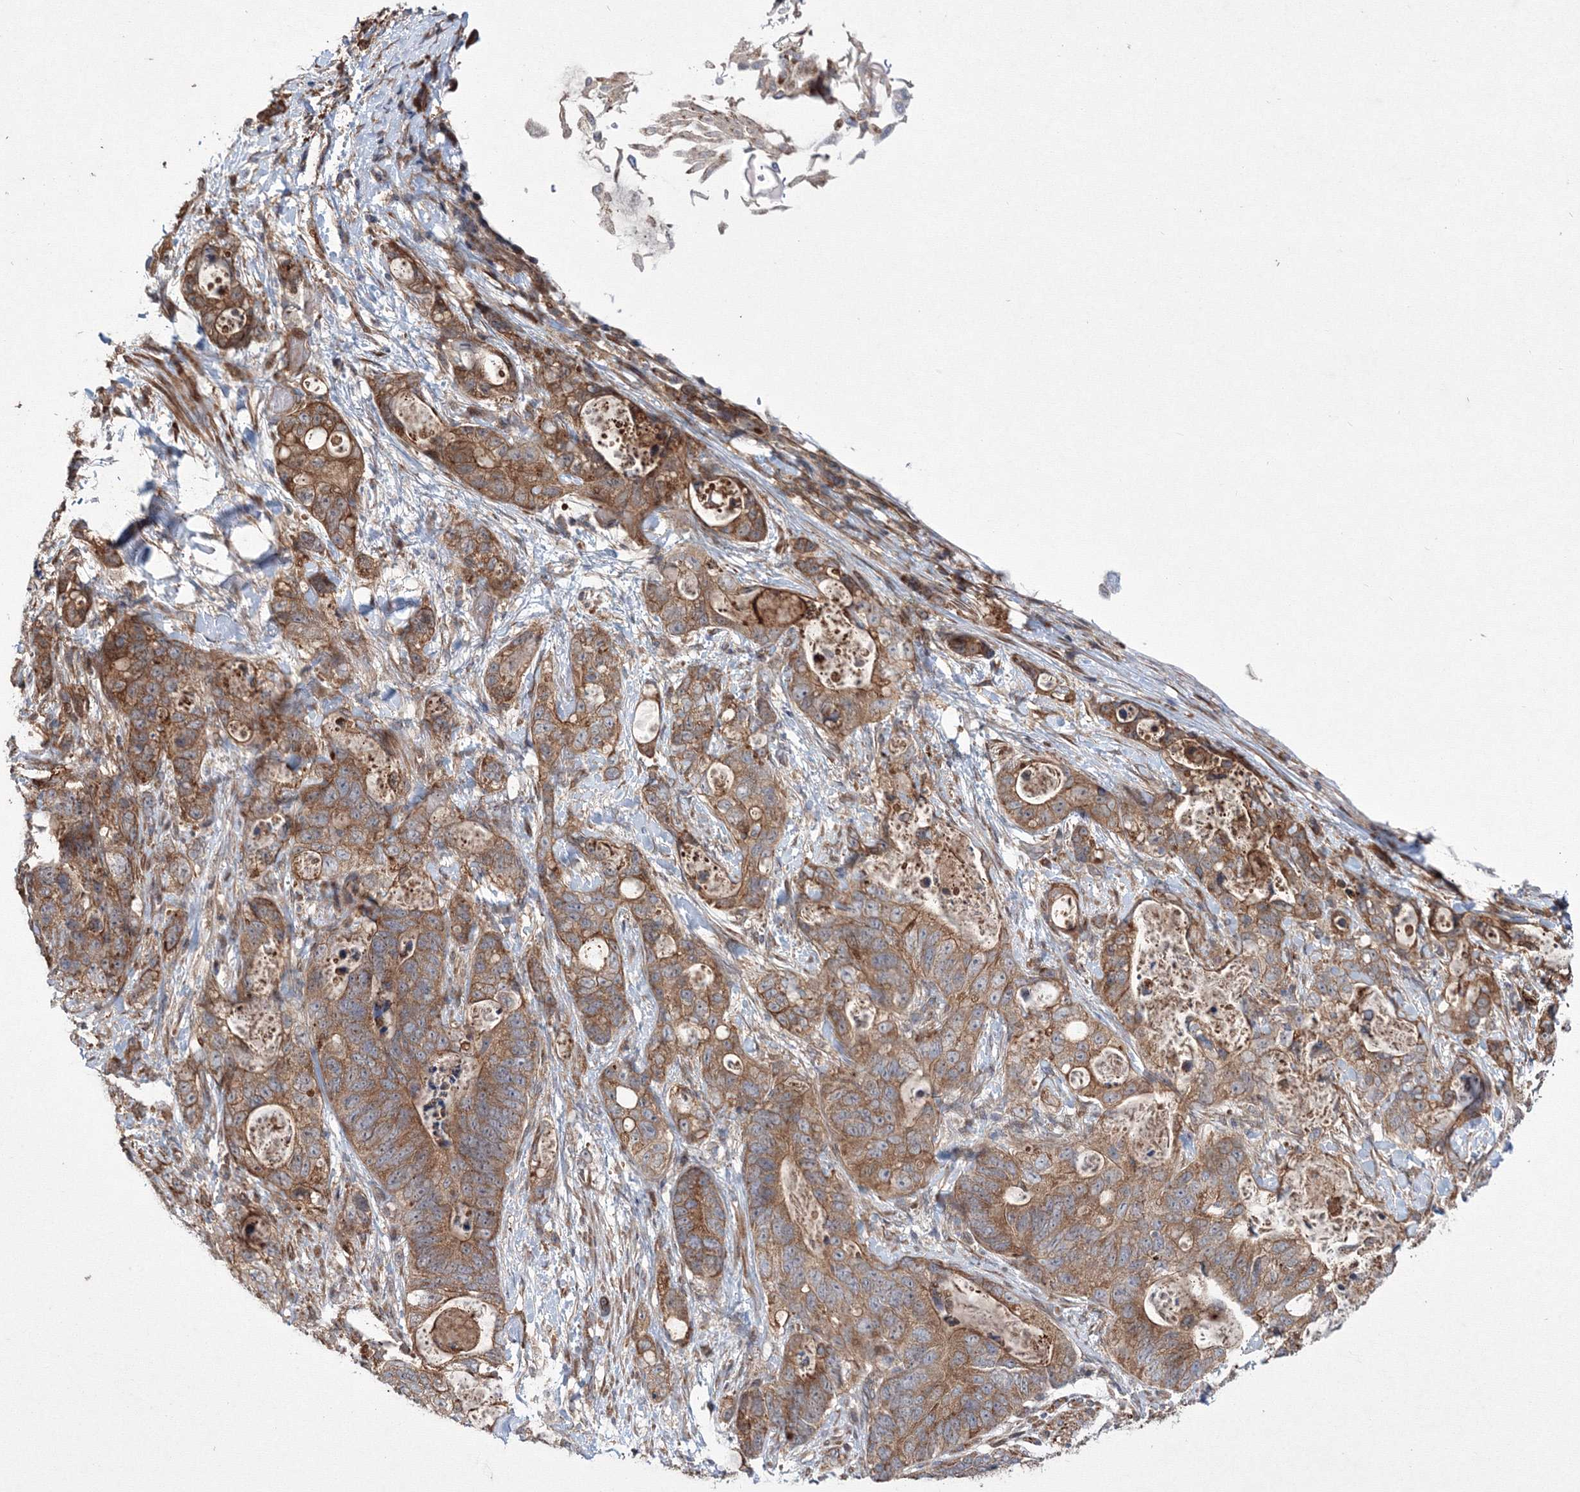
{"staining": {"intensity": "moderate", "quantity": ">75%", "location": "cytoplasmic/membranous"}, "tissue": "stomach cancer", "cell_type": "Tumor cells", "image_type": "cancer", "snomed": [{"axis": "morphology", "description": "Normal tissue, NOS"}, {"axis": "morphology", "description": "Adenocarcinoma, NOS"}, {"axis": "topography", "description": "Stomach"}], "caption": "Immunohistochemistry micrograph of adenocarcinoma (stomach) stained for a protein (brown), which reveals medium levels of moderate cytoplasmic/membranous staining in approximately >75% of tumor cells.", "gene": "RANBP3L", "patient": {"sex": "female", "age": 89}}